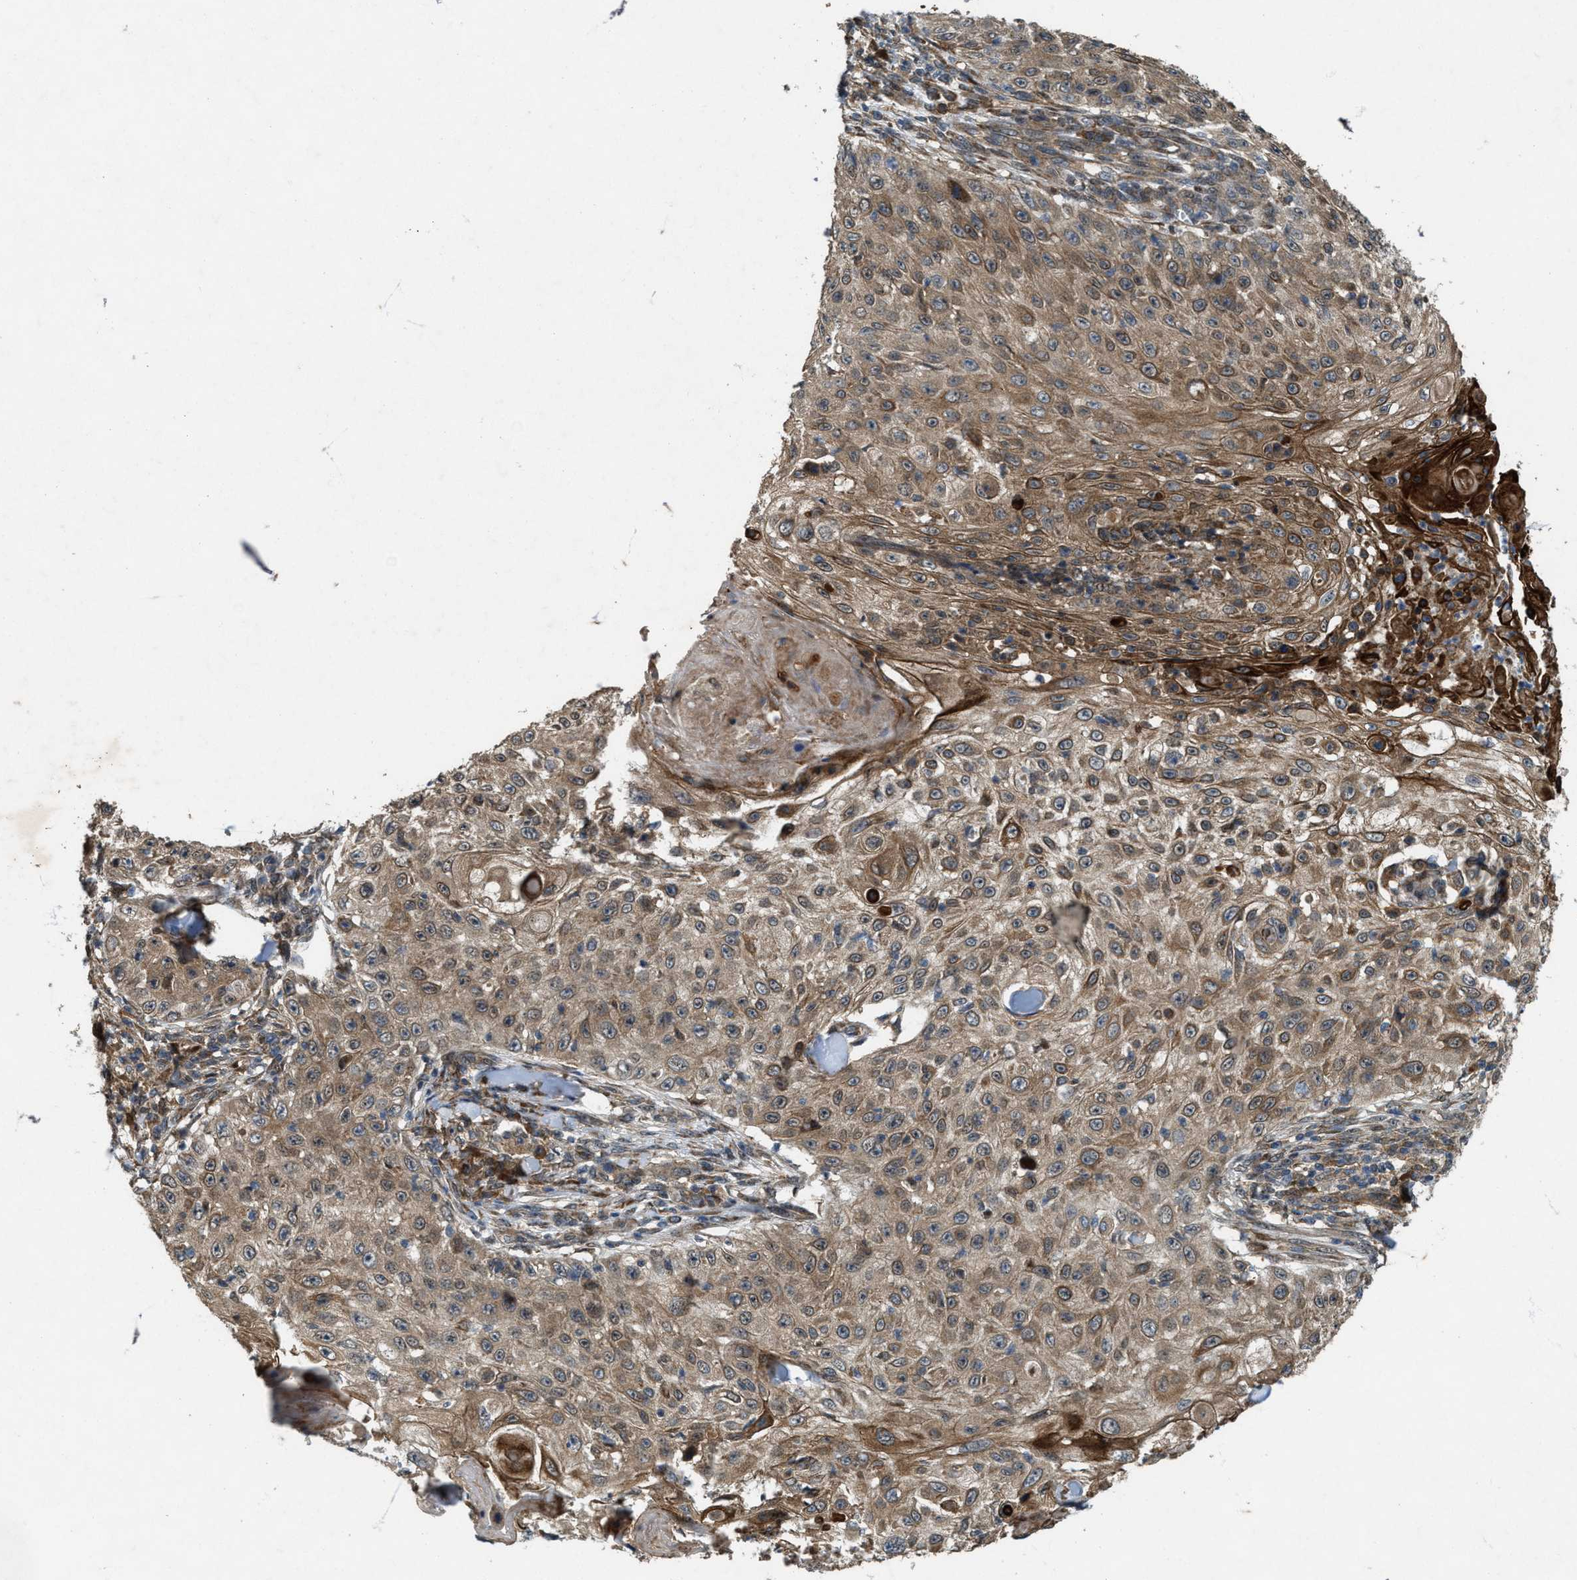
{"staining": {"intensity": "moderate", "quantity": ">75%", "location": "cytoplasmic/membranous"}, "tissue": "skin cancer", "cell_type": "Tumor cells", "image_type": "cancer", "snomed": [{"axis": "morphology", "description": "Squamous cell carcinoma, NOS"}, {"axis": "topography", "description": "Skin"}], "caption": "Moderate cytoplasmic/membranous protein positivity is identified in about >75% of tumor cells in squamous cell carcinoma (skin). The staining was performed using DAB to visualize the protein expression in brown, while the nuclei were stained in blue with hematoxylin (Magnification: 20x).", "gene": "LRRC72", "patient": {"sex": "male", "age": 86}}